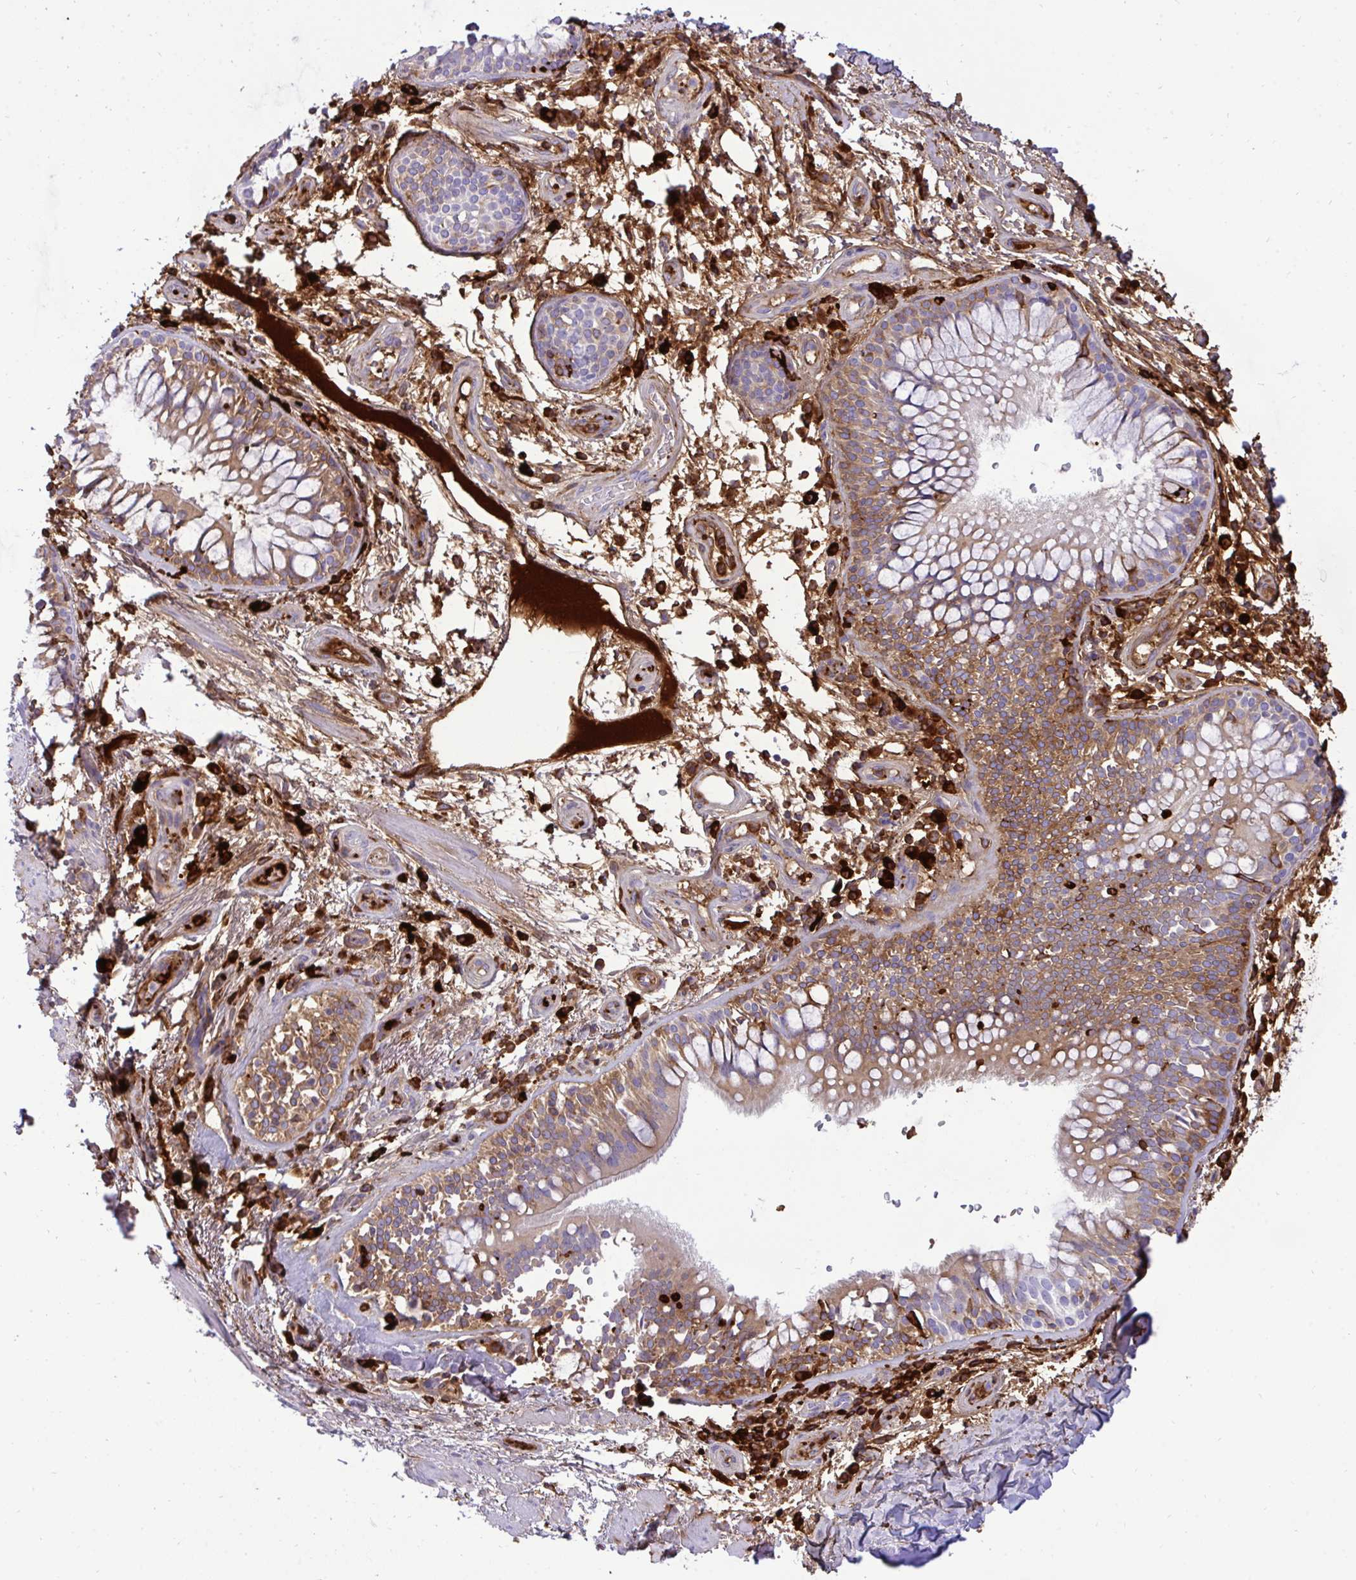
{"staining": {"intensity": "moderate", "quantity": ">75%", "location": "cytoplasmic/membranous"}, "tissue": "soft tissue", "cell_type": "Fibroblasts", "image_type": "normal", "snomed": [{"axis": "morphology", "description": "Normal tissue, NOS"}, {"axis": "topography", "description": "Cartilage tissue"}, {"axis": "topography", "description": "Bronchus"}], "caption": "The histopathology image displays a brown stain indicating the presence of a protein in the cytoplasmic/membranous of fibroblasts in soft tissue.", "gene": "F2", "patient": {"sex": "male", "age": 64}}